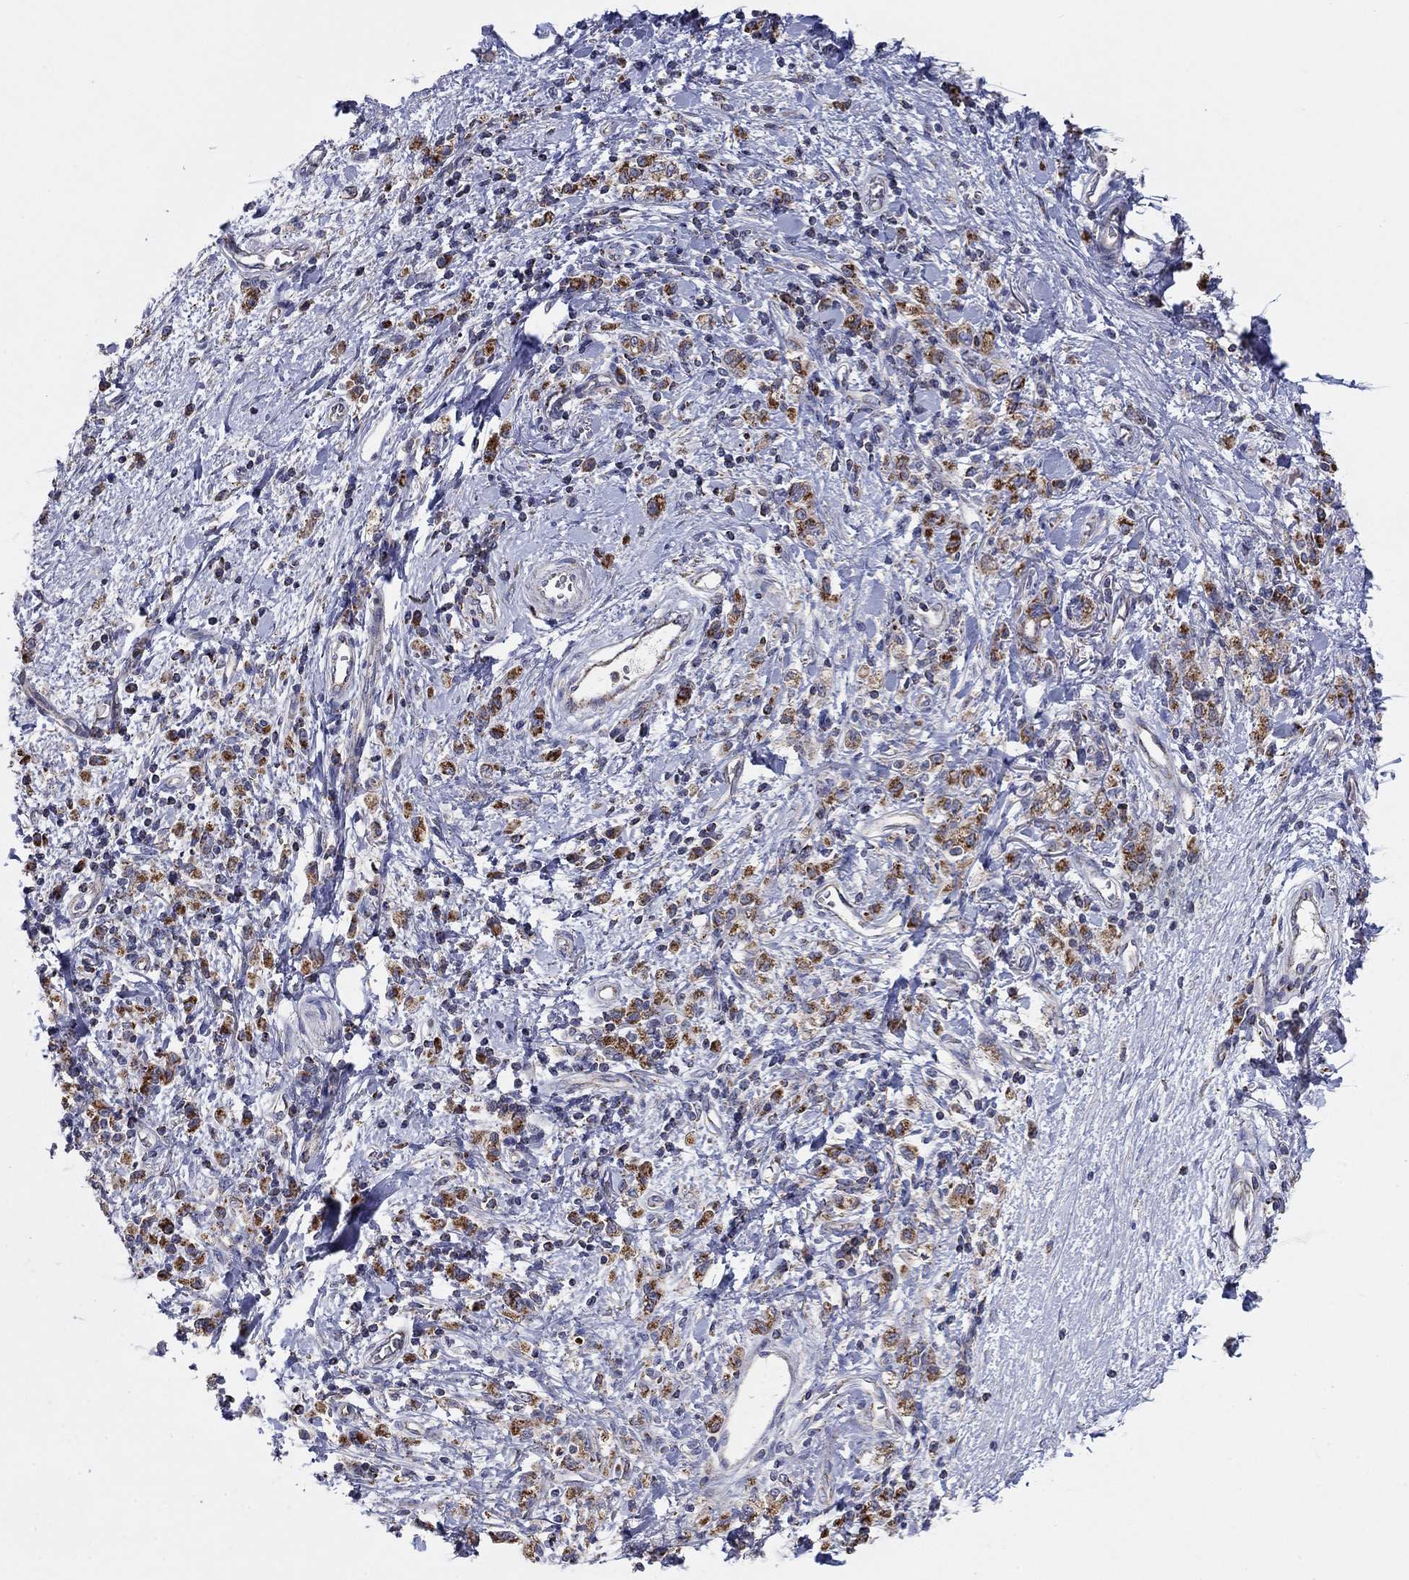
{"staining": {"intensity": "strong", "quantity": "25%-75%", "location": "cytoplasmic/membranous"}, "tissue": "stomach cancer", "cell_type": "Tumor cells", "image_type": "cancer", "snomed": [{"axis": "morphology", "description": "Adenocarcinoma, NOS"}, {"axis": "topography", "description": "Stomach"}], "caption": "Immunohistochemistry (IHC) micrograph of human adenocarcinoma (stomach) stained for a protein (brown), which reveals high levels of strong cytoplasmic/membranous expression in approximately 25%-75% of tumor cells.", "gene": "HPS5", "patient": {"sex": "male", "age": 77}}